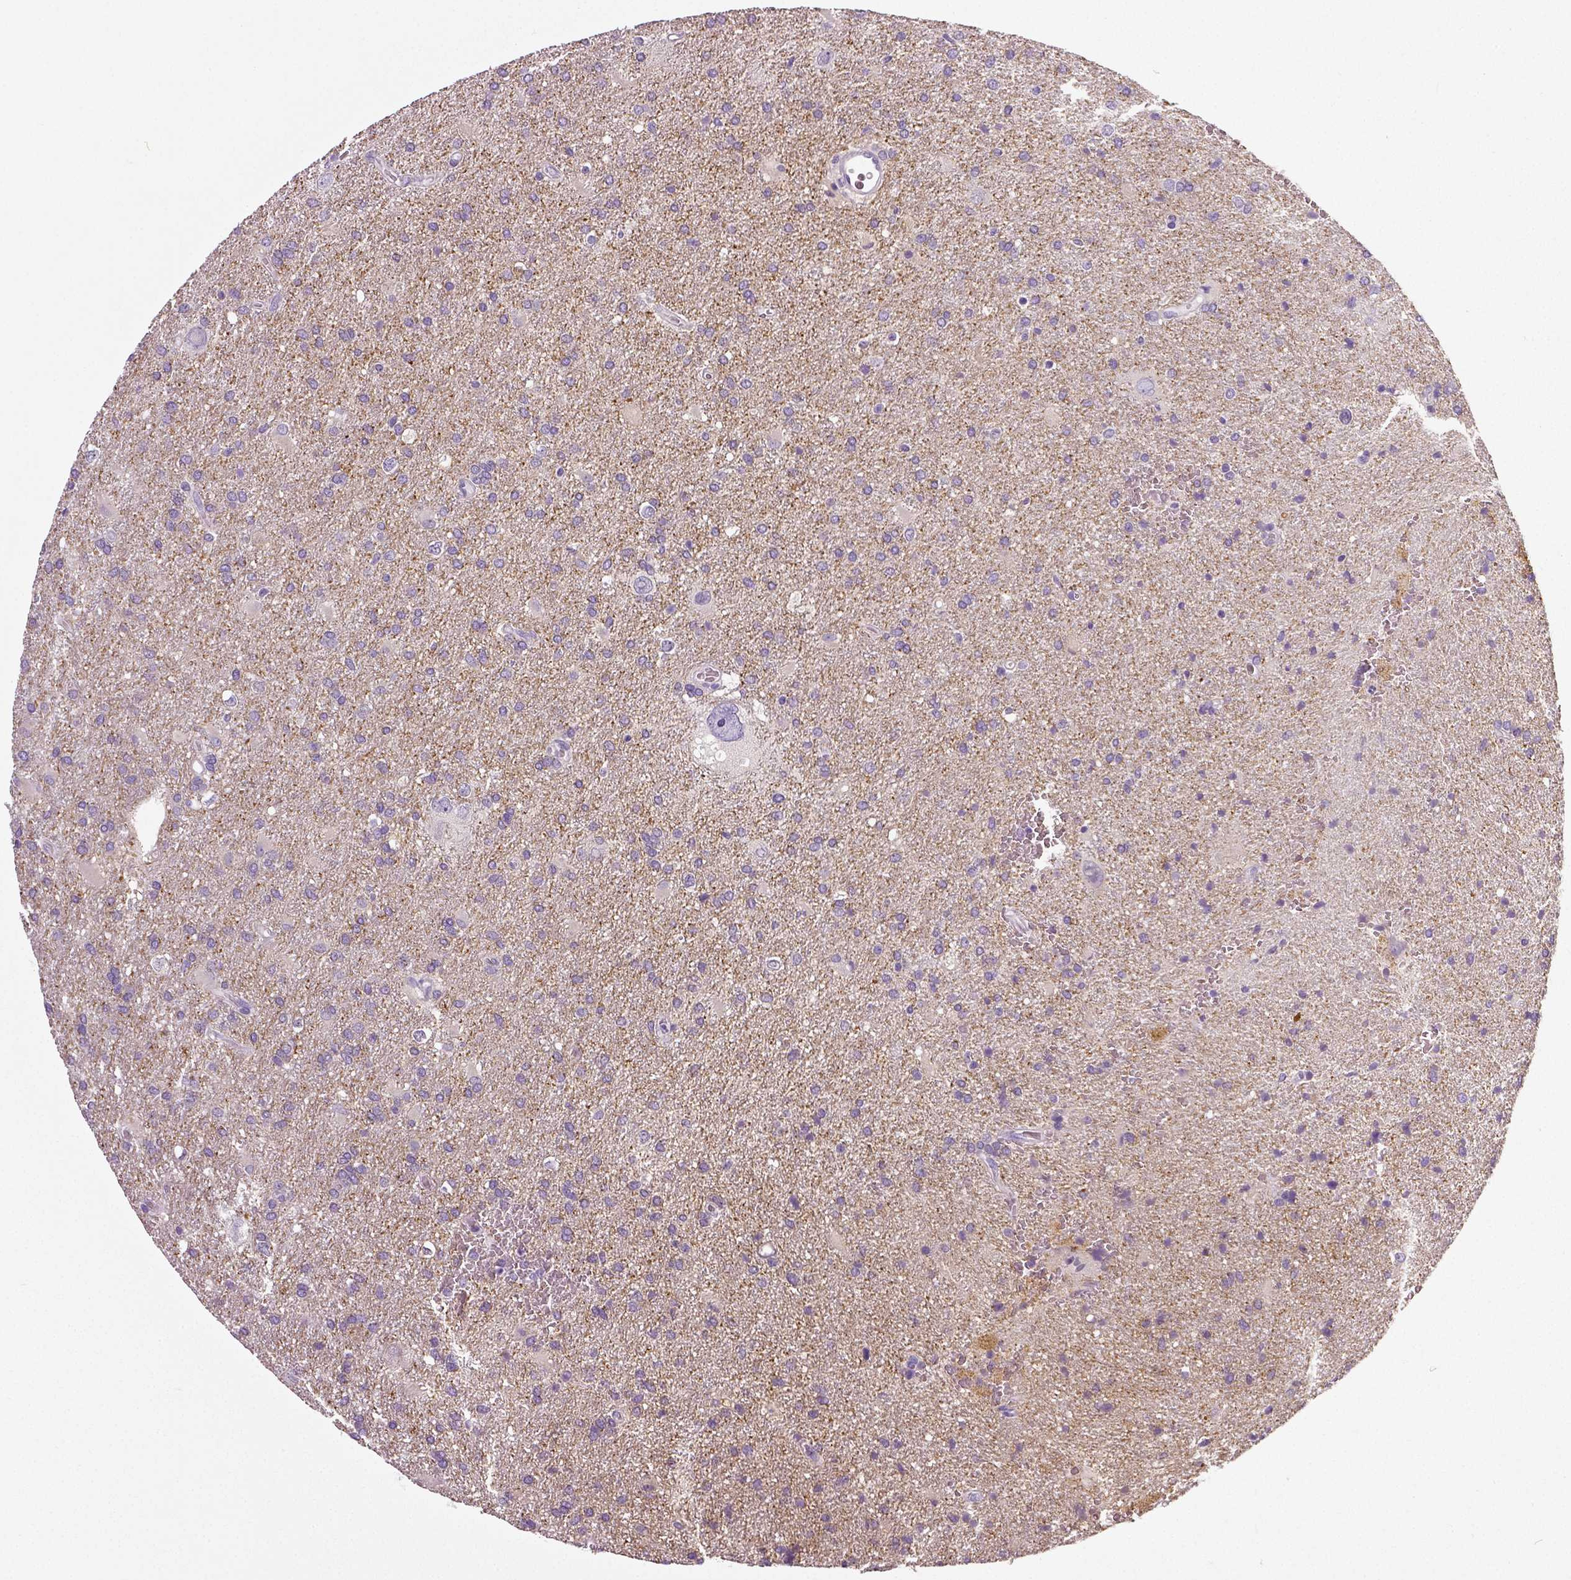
{"staining": {"intensity": "negative", "quantity": "none", "location": "none"}, "tissue": "glioma", "cell_type": "Tumor cells", "image_type": "cancer", "snomed": [{"axis": "morphology", "description": "Glioma, malignant, Low grade"}, {"axis": "topography", "description": "Brain"}], "caption": "High power microscopy photomicrograph of an IHC micrograph of glioma, revealing no significant positivity in tumor cells.", "gene": "NECAB2", "patient": {"sex": "male", "age": 66}}